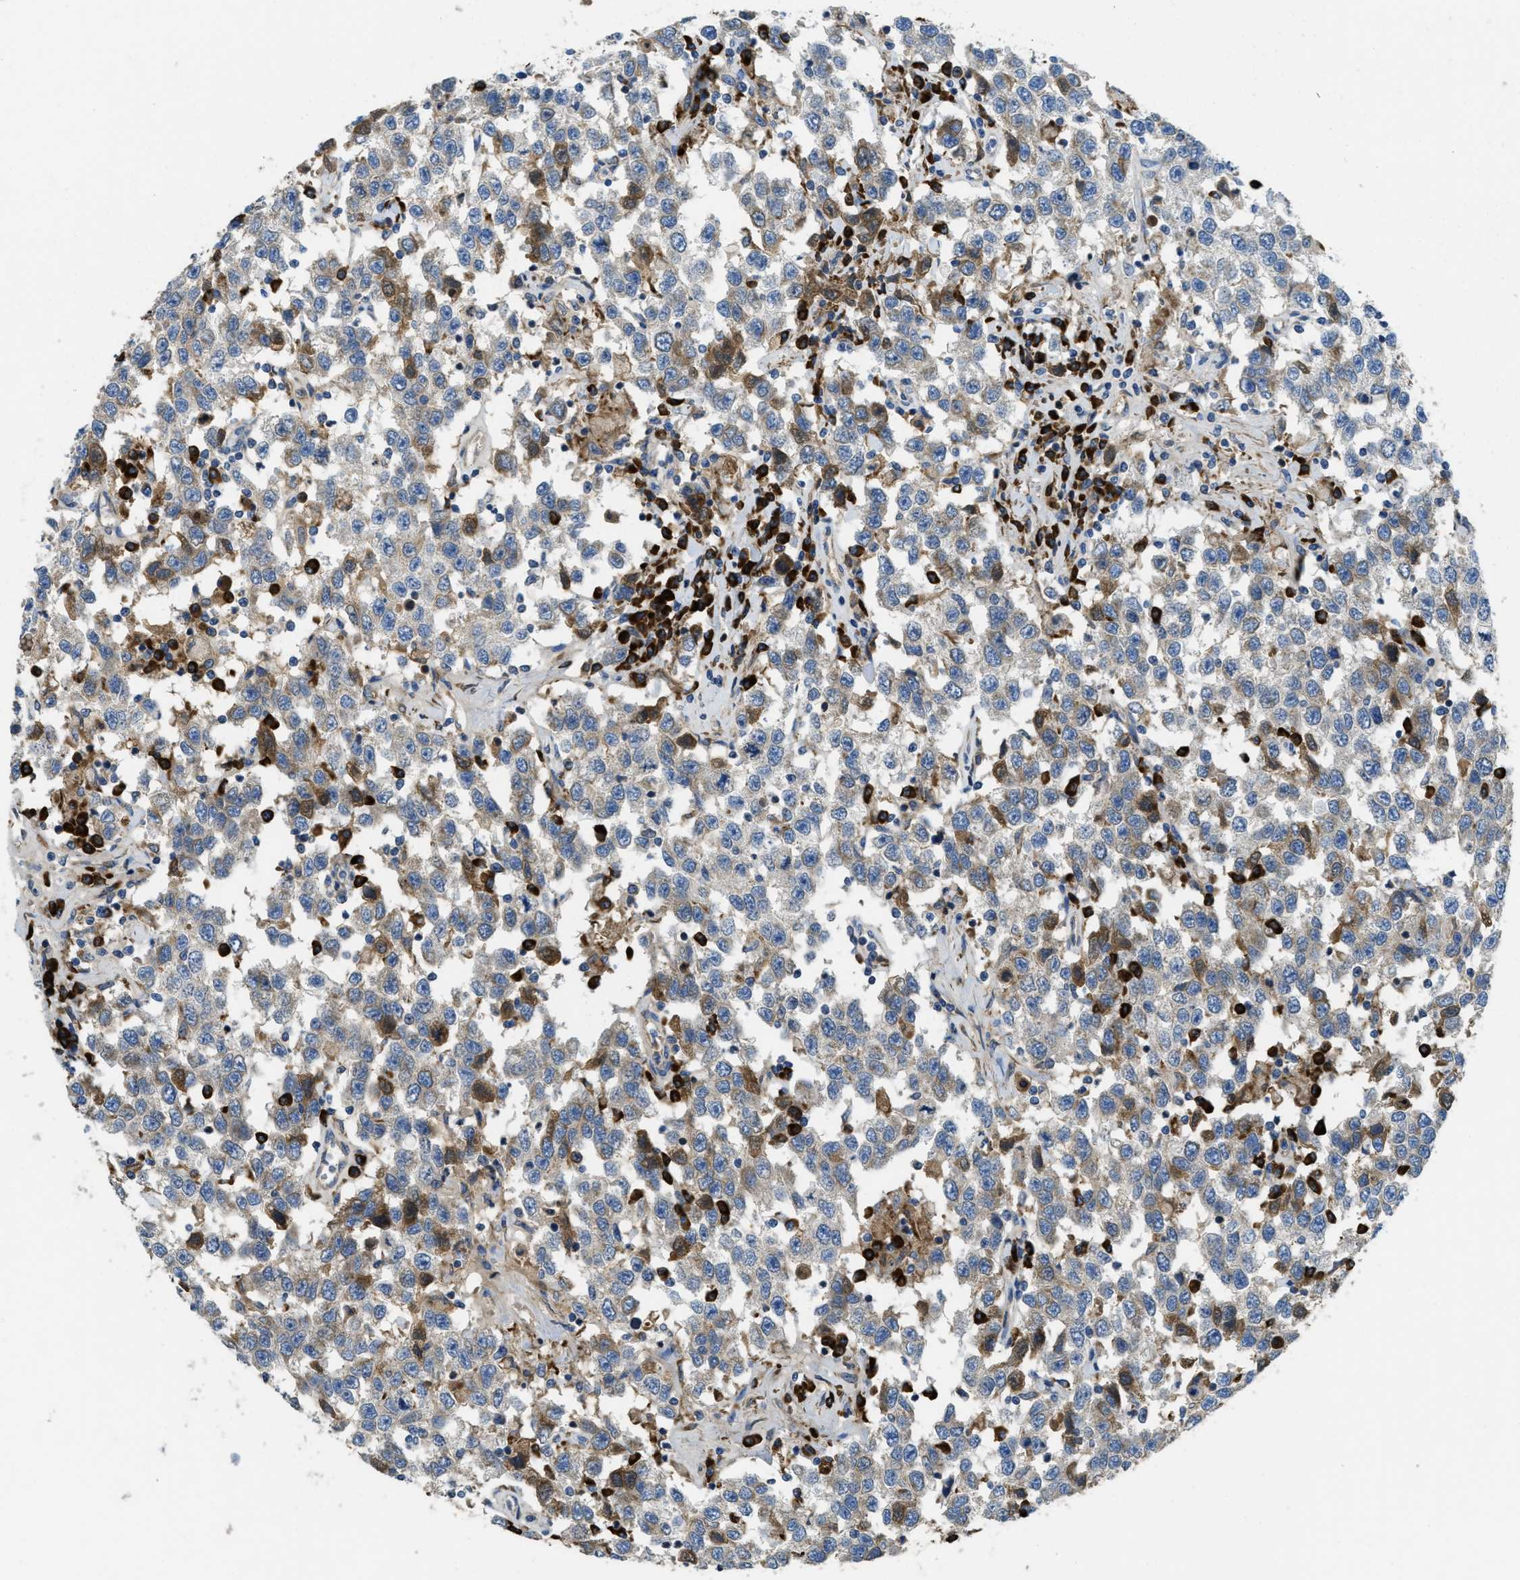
{"staining": {"intensity": "moderate", "quantity": "<25%", "location": "cytoplasmic/membranous"}, "tissue": "testis cancer", "cell_type": "Tumor cells", "image_type": "cancer", "snomed": [{"axis": "morphology", "description": "Seminoma, NOS"}, {"axis": "topography", "description": "Testis"}], "caption": "Immunohistochemical staining of human testis cancer (seminoma) shows low levels of moderate cytoplasmic/membranous protein positivity in approximately <25% of tumor cells.", "gene": "SSR1", "patient": {"sex": "male", "age": 41}}